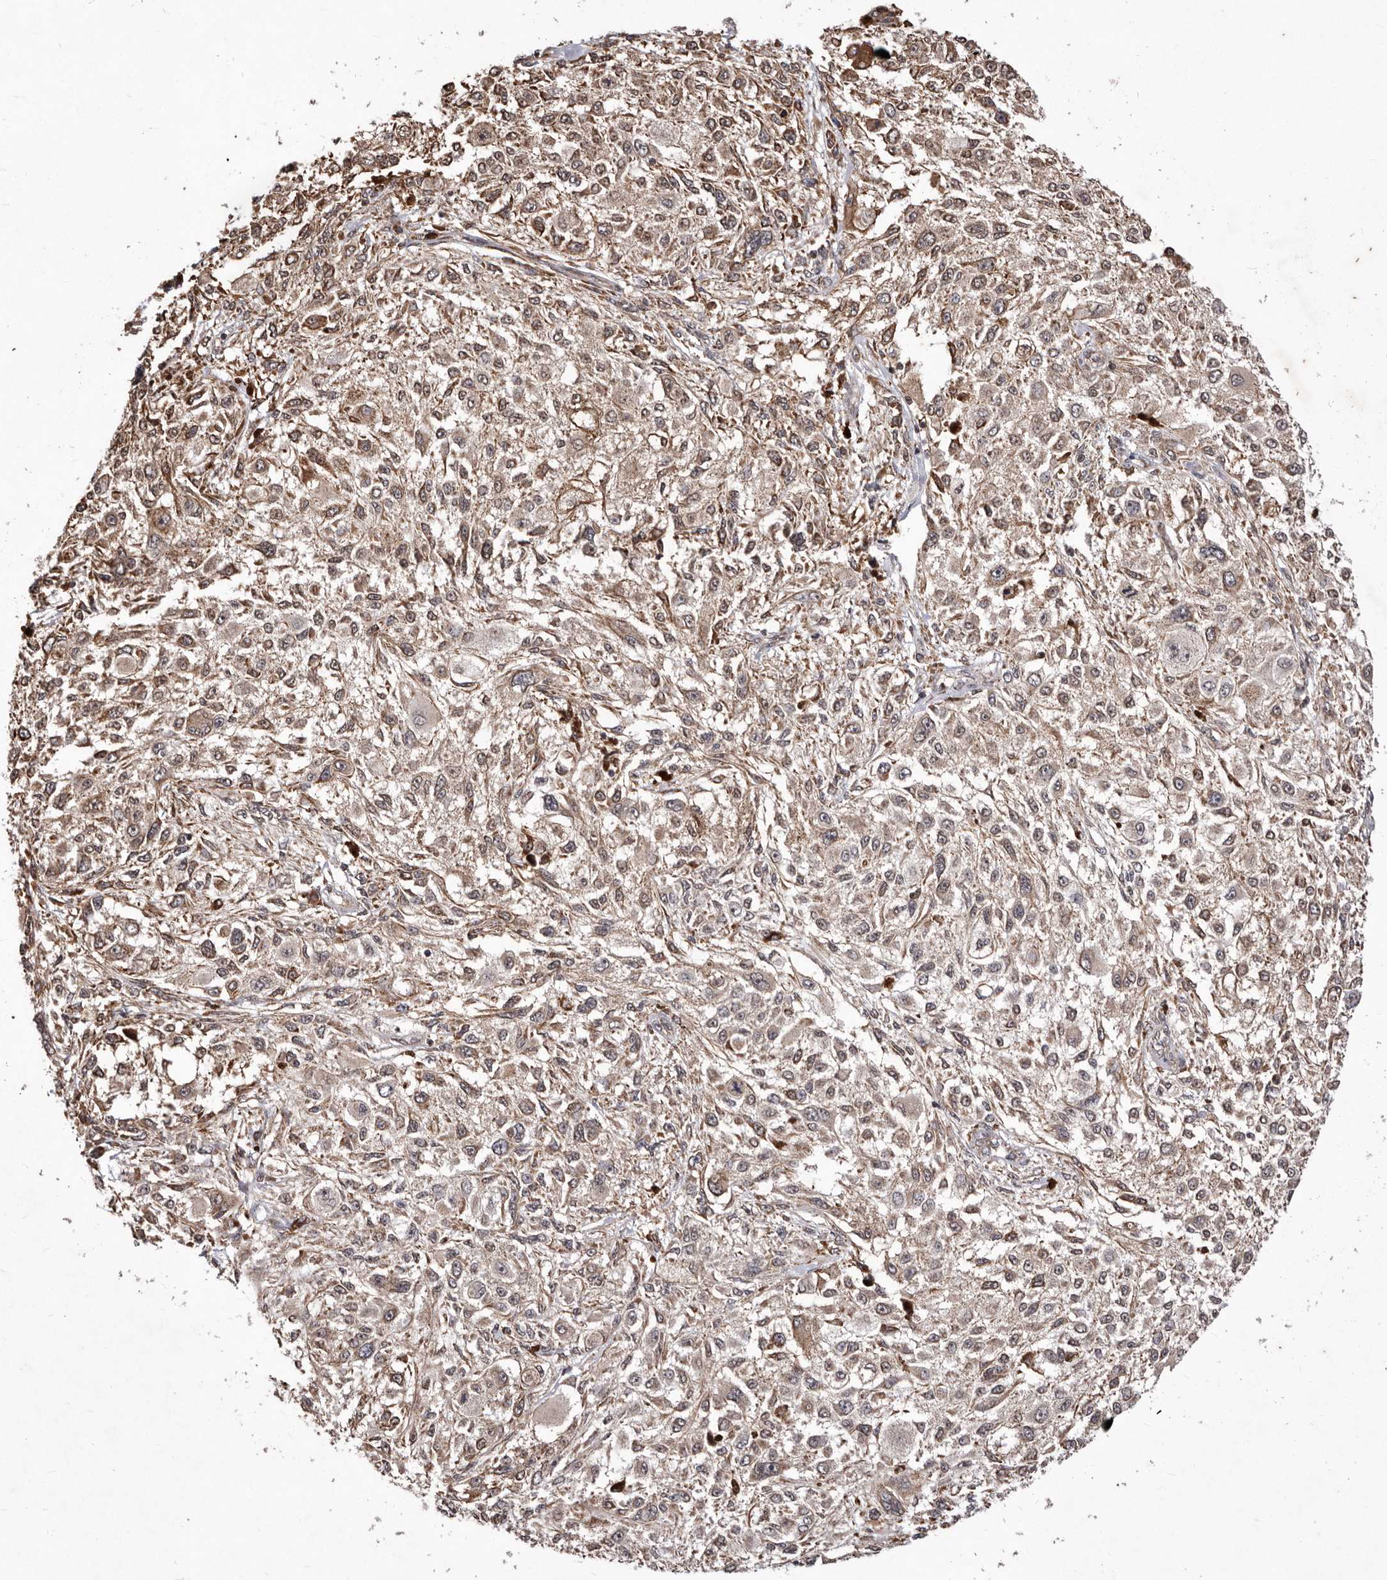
{"staining": {"intensity": "weak", "quantity": "25%-75%", "location": "cytoplasmic/membranous"}, "tissue": "melanoma", "cell_type": "Tumor cells", "image_type": "cancer", "snomed": [{"axis": "morphology", "description": "Necrosis, NOS"}, {"axis": "morphology", "description": "Malignant melanoma, NOS"}, {"axis": "topography", "description": "Skin"}], "caption": "A brown stain shows weak cytoplasmic/membranous staining of a protein in human melanoma tumor cells. Using DAB (3,3'-diaminobenzidine) (brown) and hematoxylin (blue) stains, captured at high magnification using brightfield microscopy.", "gene": "RRM2B", "patient": {"sex": "female", "age": 87}}